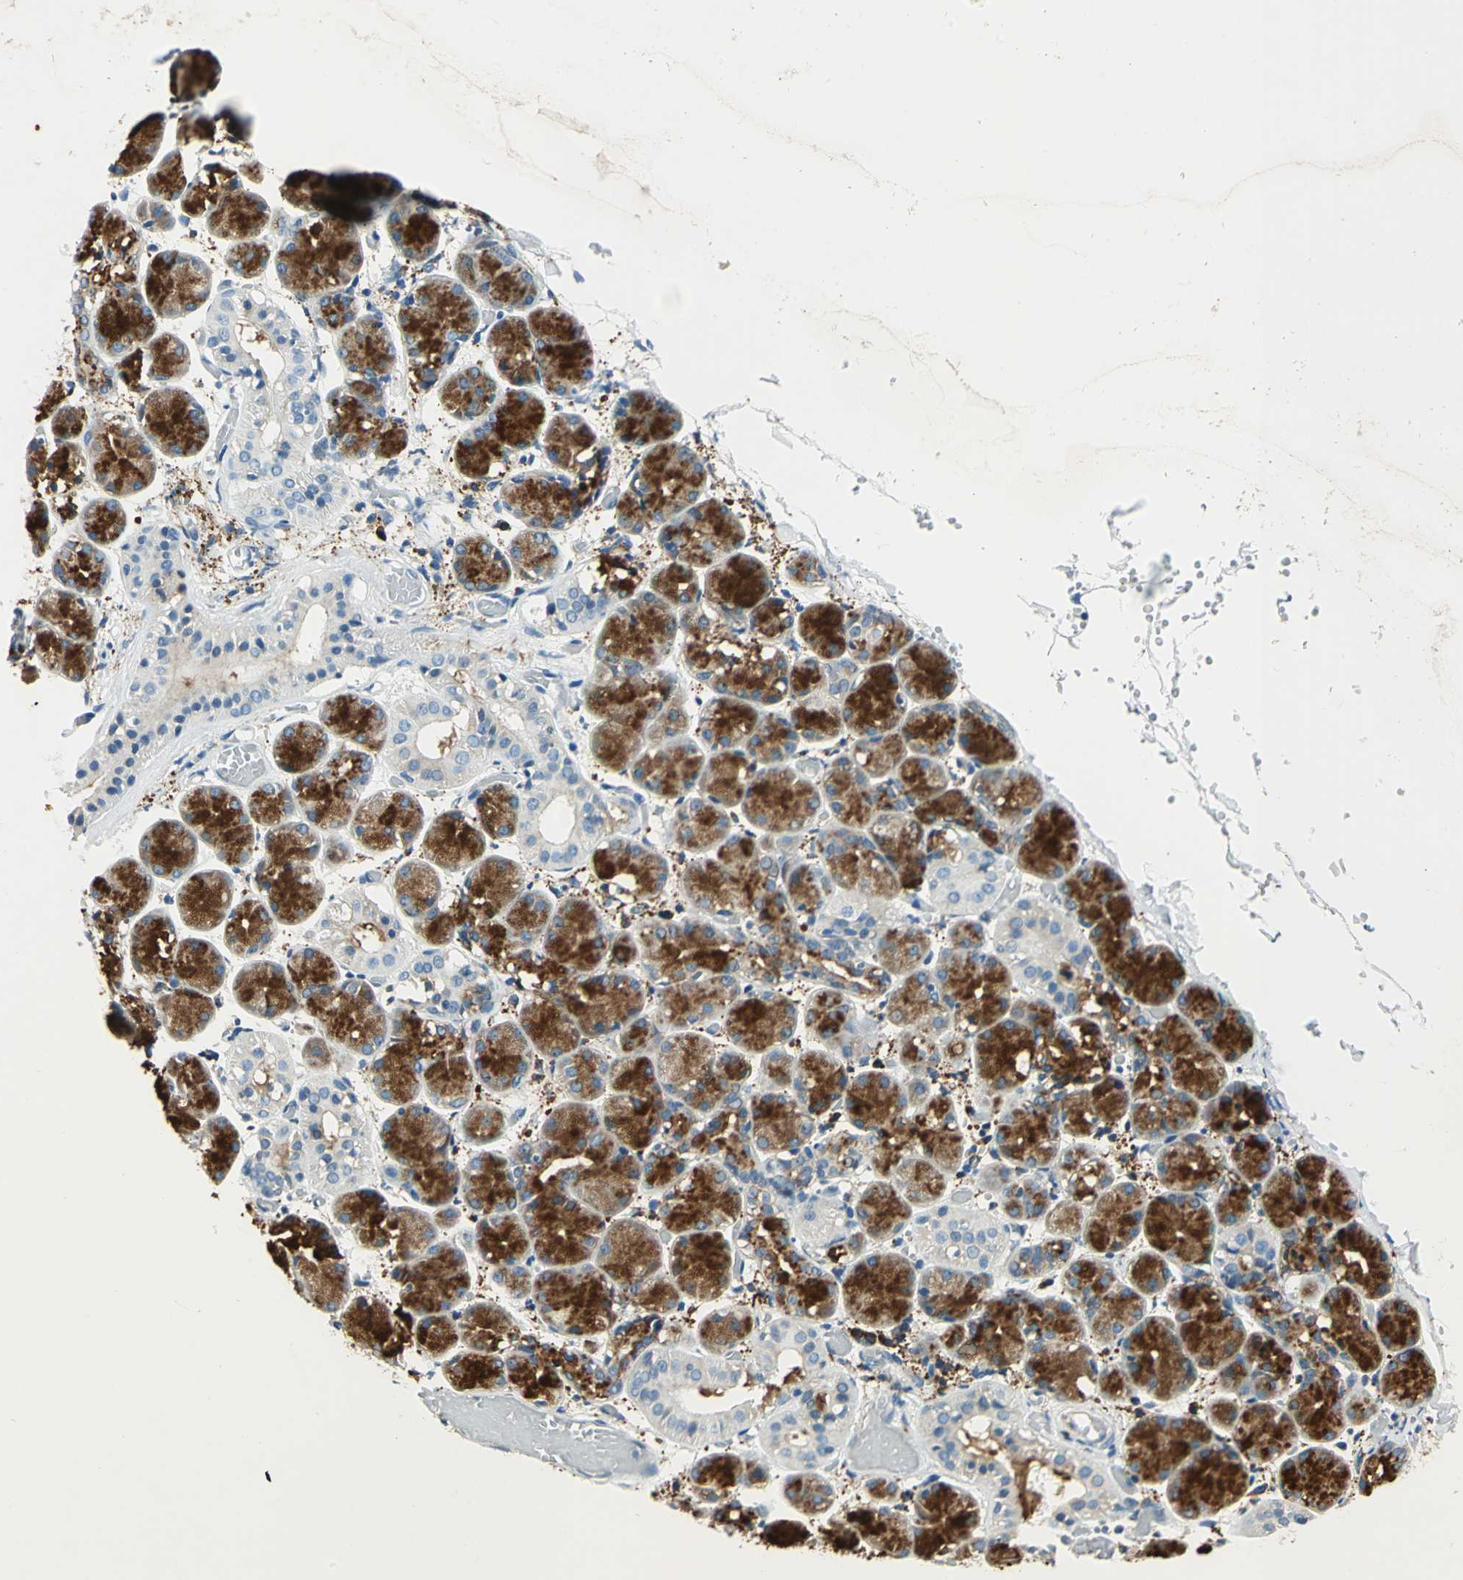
{"staining": {"intensity": "strong", "quantity": ">75%", "location": "cytoplasmic/membranous"}, "tissue": "salivary gland", "cell_type": "Glandular cells", "image_type": "normal", "snomed": [{"axis": "morphology", "description": "Normal tissue, NOS"}, {"axis": "topography", "description": "Salivary gland"}], "caption": "High-magnification brightfield microscopy of benign salivary gland stained with DAB (3,3'-diaminobenzidine) (brown) and counterstained with hematoxylin (blue). glandular cells exhibit strong cytoplasmic/membranous staining is appreciated in about>75% of cells.", "gene": "PDIA4", "patient": {"sex": "female", "age": 24}}